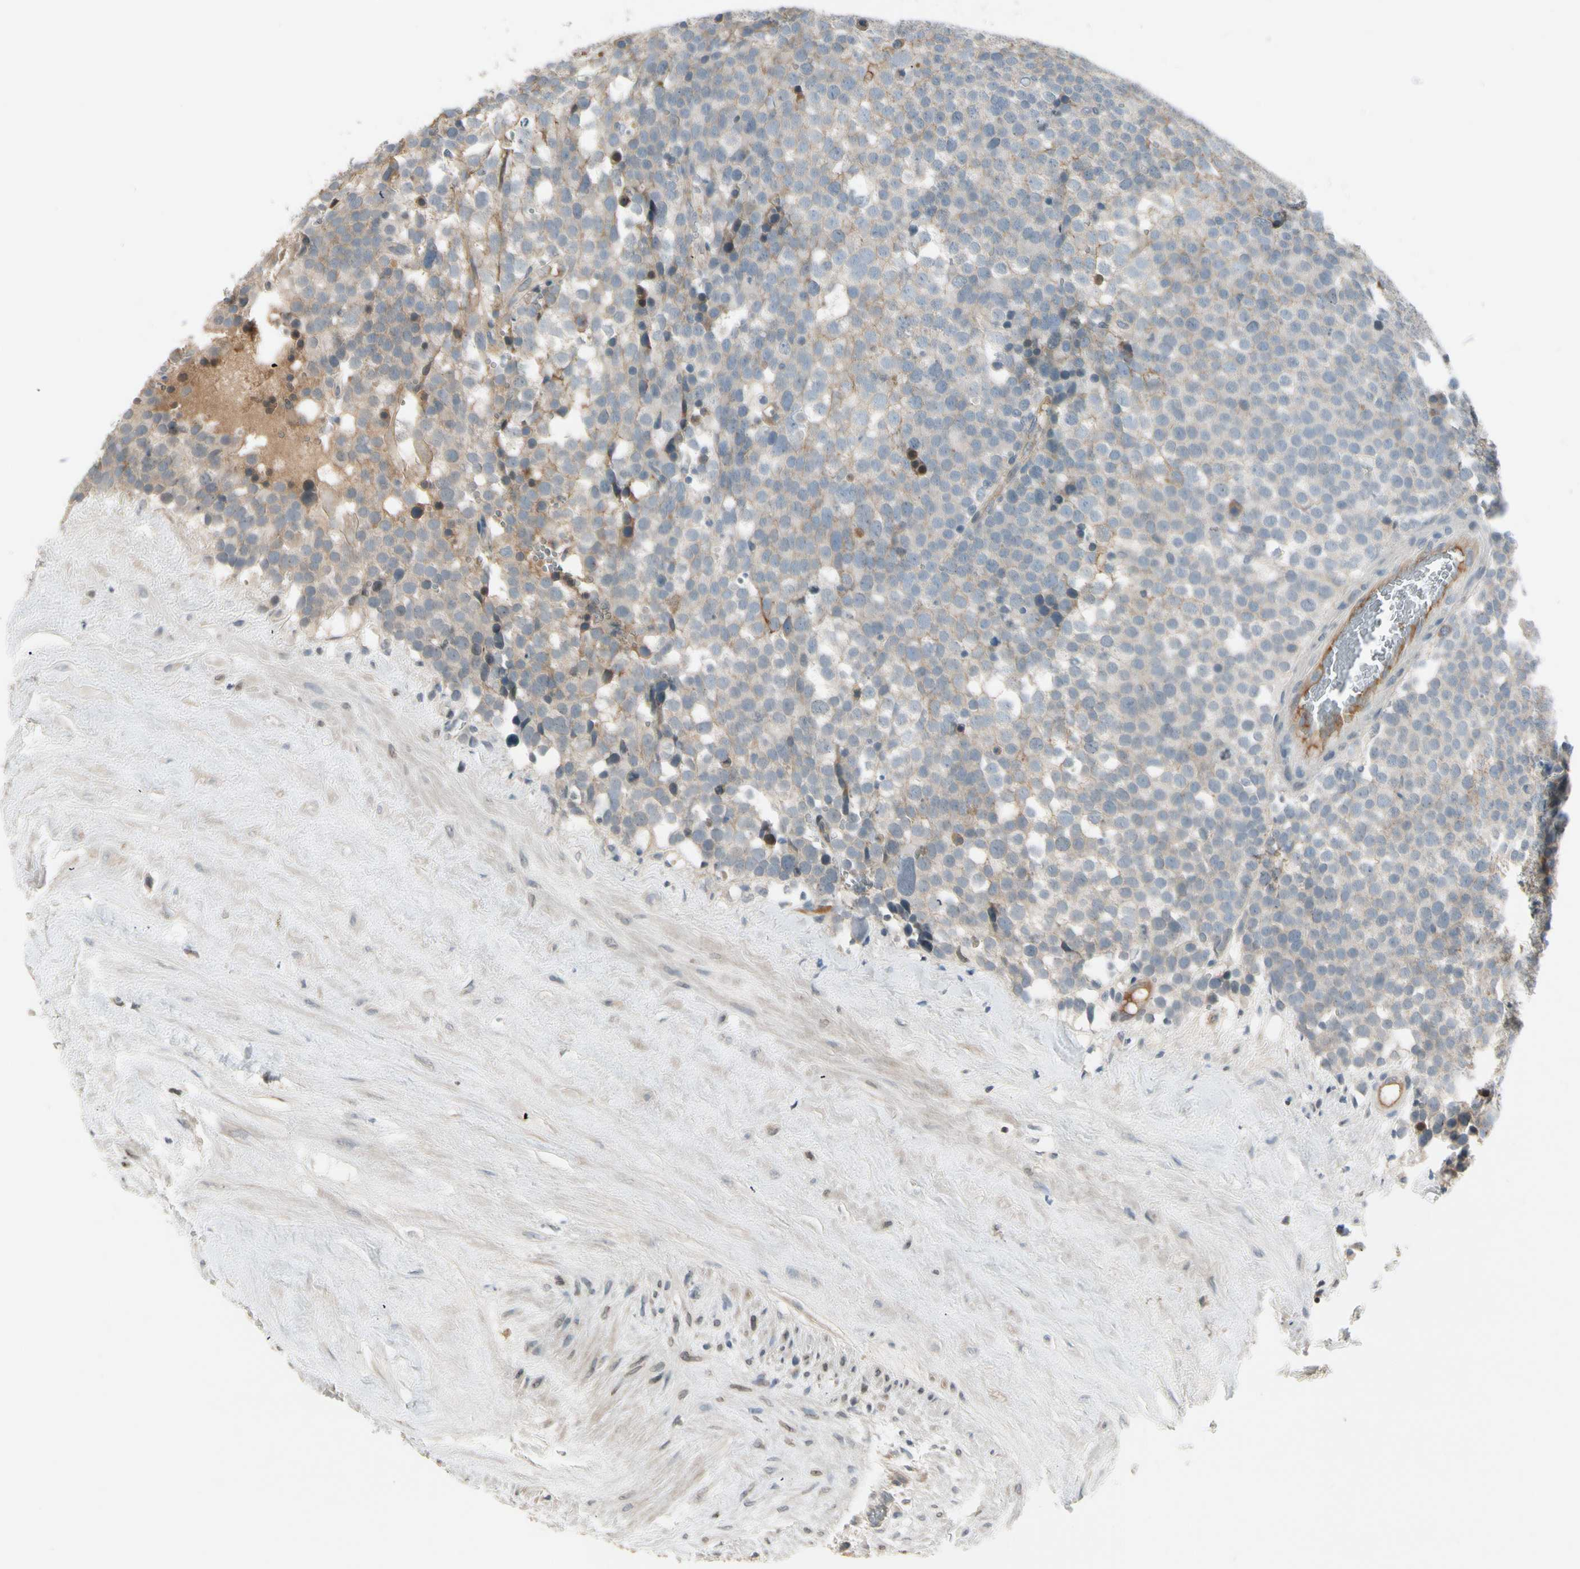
{"staining": {"intensity": "weak", "quantity": "25%-75%", "location": "cytoplasmic/membranous"}, "tissue": "testis cancer", "cell_type": "Tumor cells", "image_type": "cancer", "snomed": [{"axis": "morphology", "description": "Seminoma, NOS"}, {"axis": "topography", "description": "Testis"}], "caption": "High-magnification brightfield microscopy of seminoma (testis) stained with DAB (3,3'-diaminobenzidine) (brown) and counterstained with hematoxylin (blue). tumor cells exhibit weak cytoplasmic/membranous staining is identified in approximately25%-75% of cells.", "gene": "ICAM5", "patient": {"sex": "male", "age": 71}}